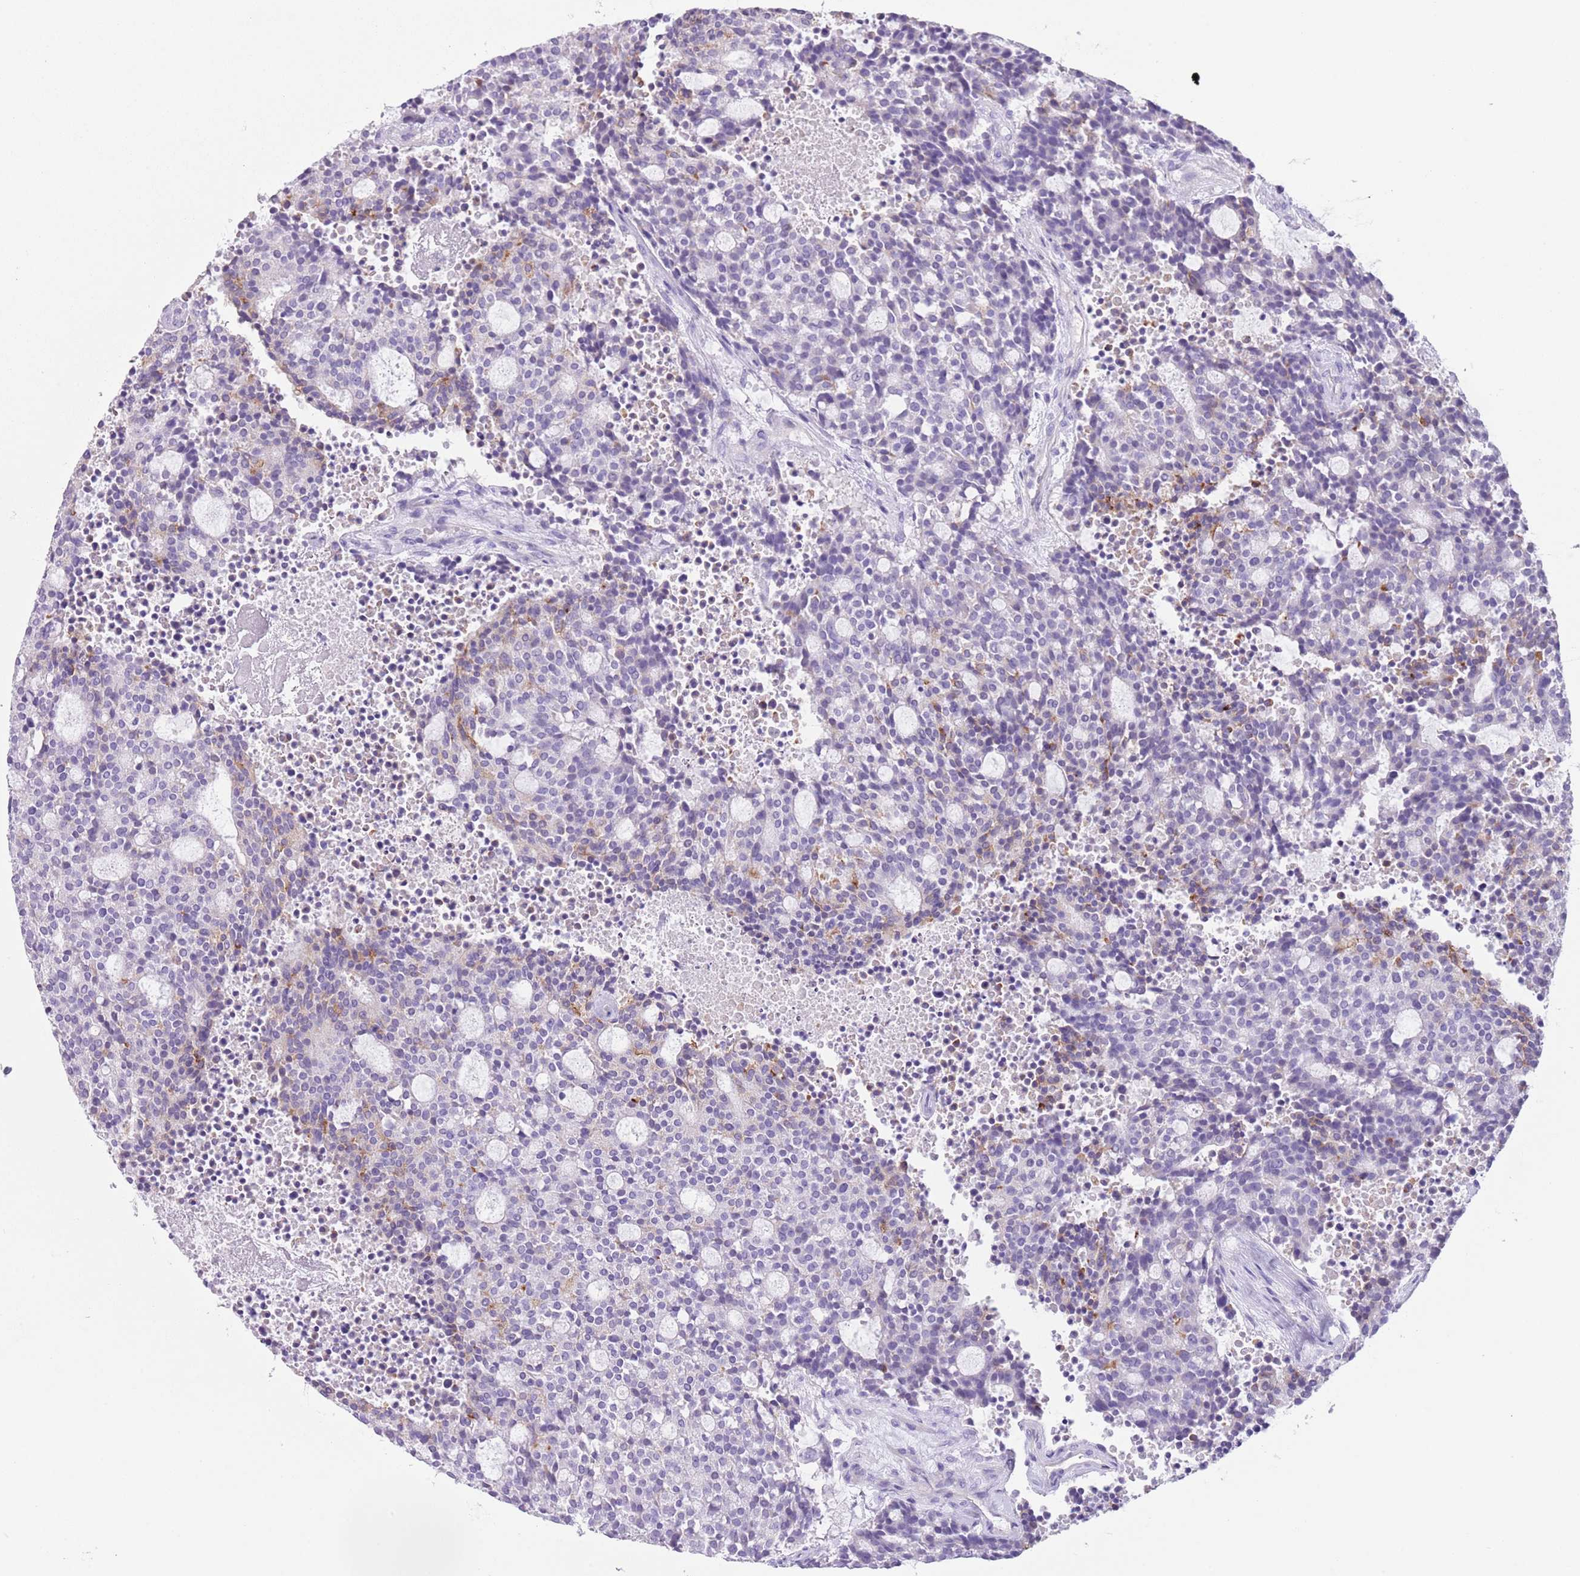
{"staining": {"intensity": "moderate", "quantity": "<25%", "location": "cytoplasmic/membranous"}, "tissue": "carcinoid", "cell_type": "Tumor cells", "image_type": "cancer", "snomed": [{"axis": "morphology", "description": "Carcinoid, malignant, NOS"}, {"axis": "topography", "description": "Pancreas"}], "caption": "Immunohistochemistry micrograph of neoplastic tissue: human carcinoid stained using immunohistochemistry (IHC) exhibits low levels of moderate protein expression localized specifically in the cytoplasmic/membranous of tumor cells, appearing as a cytoplasmic/membranous brown color.", "gene": "SLC7A14", "patient": {"sex": "female", "age": 54}}